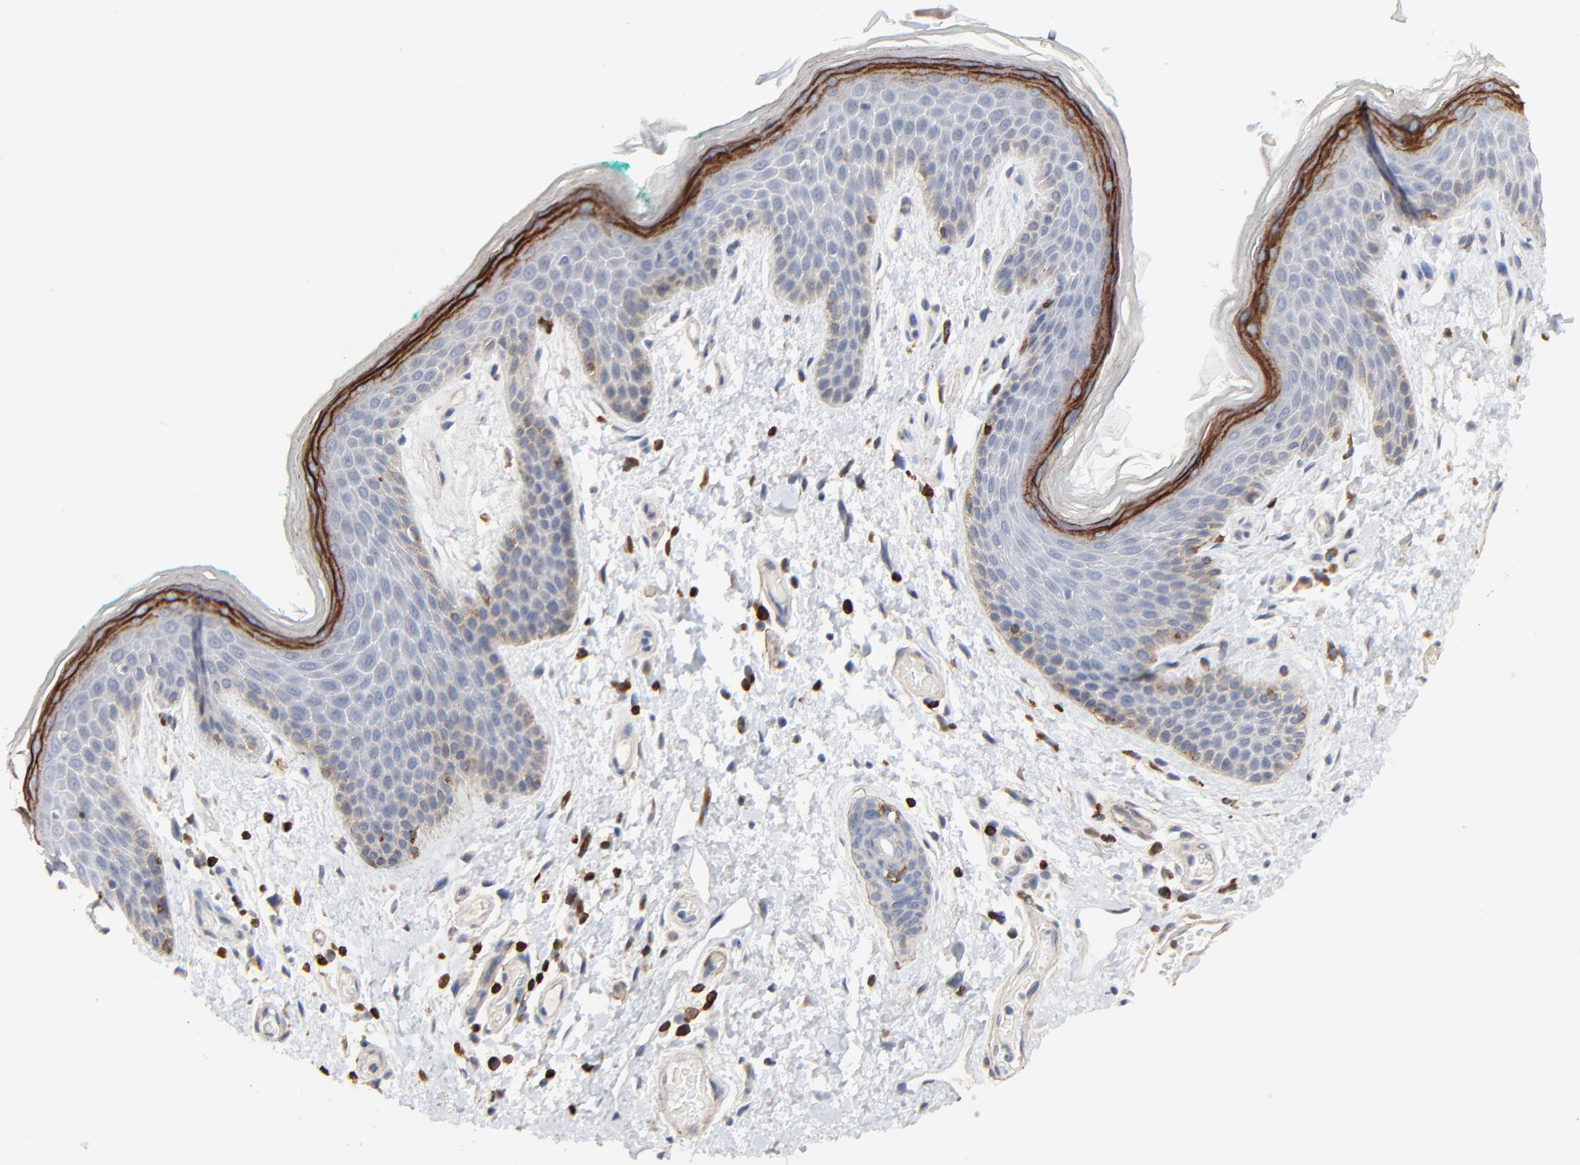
{"staining": {"intensity": "strong", "quantity": "<25%", "location": "cytoplasmic/membranous"}, "tissue": "skin", "cell_type": "Epidermal cells", "image_type": "normal", "snomed": [{"axis": "morphology", "description": "Normal tissue, NOS"}, {"axis": "topography", "description": "Anal"}], "caption": "Protein staining shows strong cytoplasmic/membranous positivity in about <25% of epidermal cells in benign skin.", "gene": "SKAP1", "patient": {"sex": "male", "age": 74}}